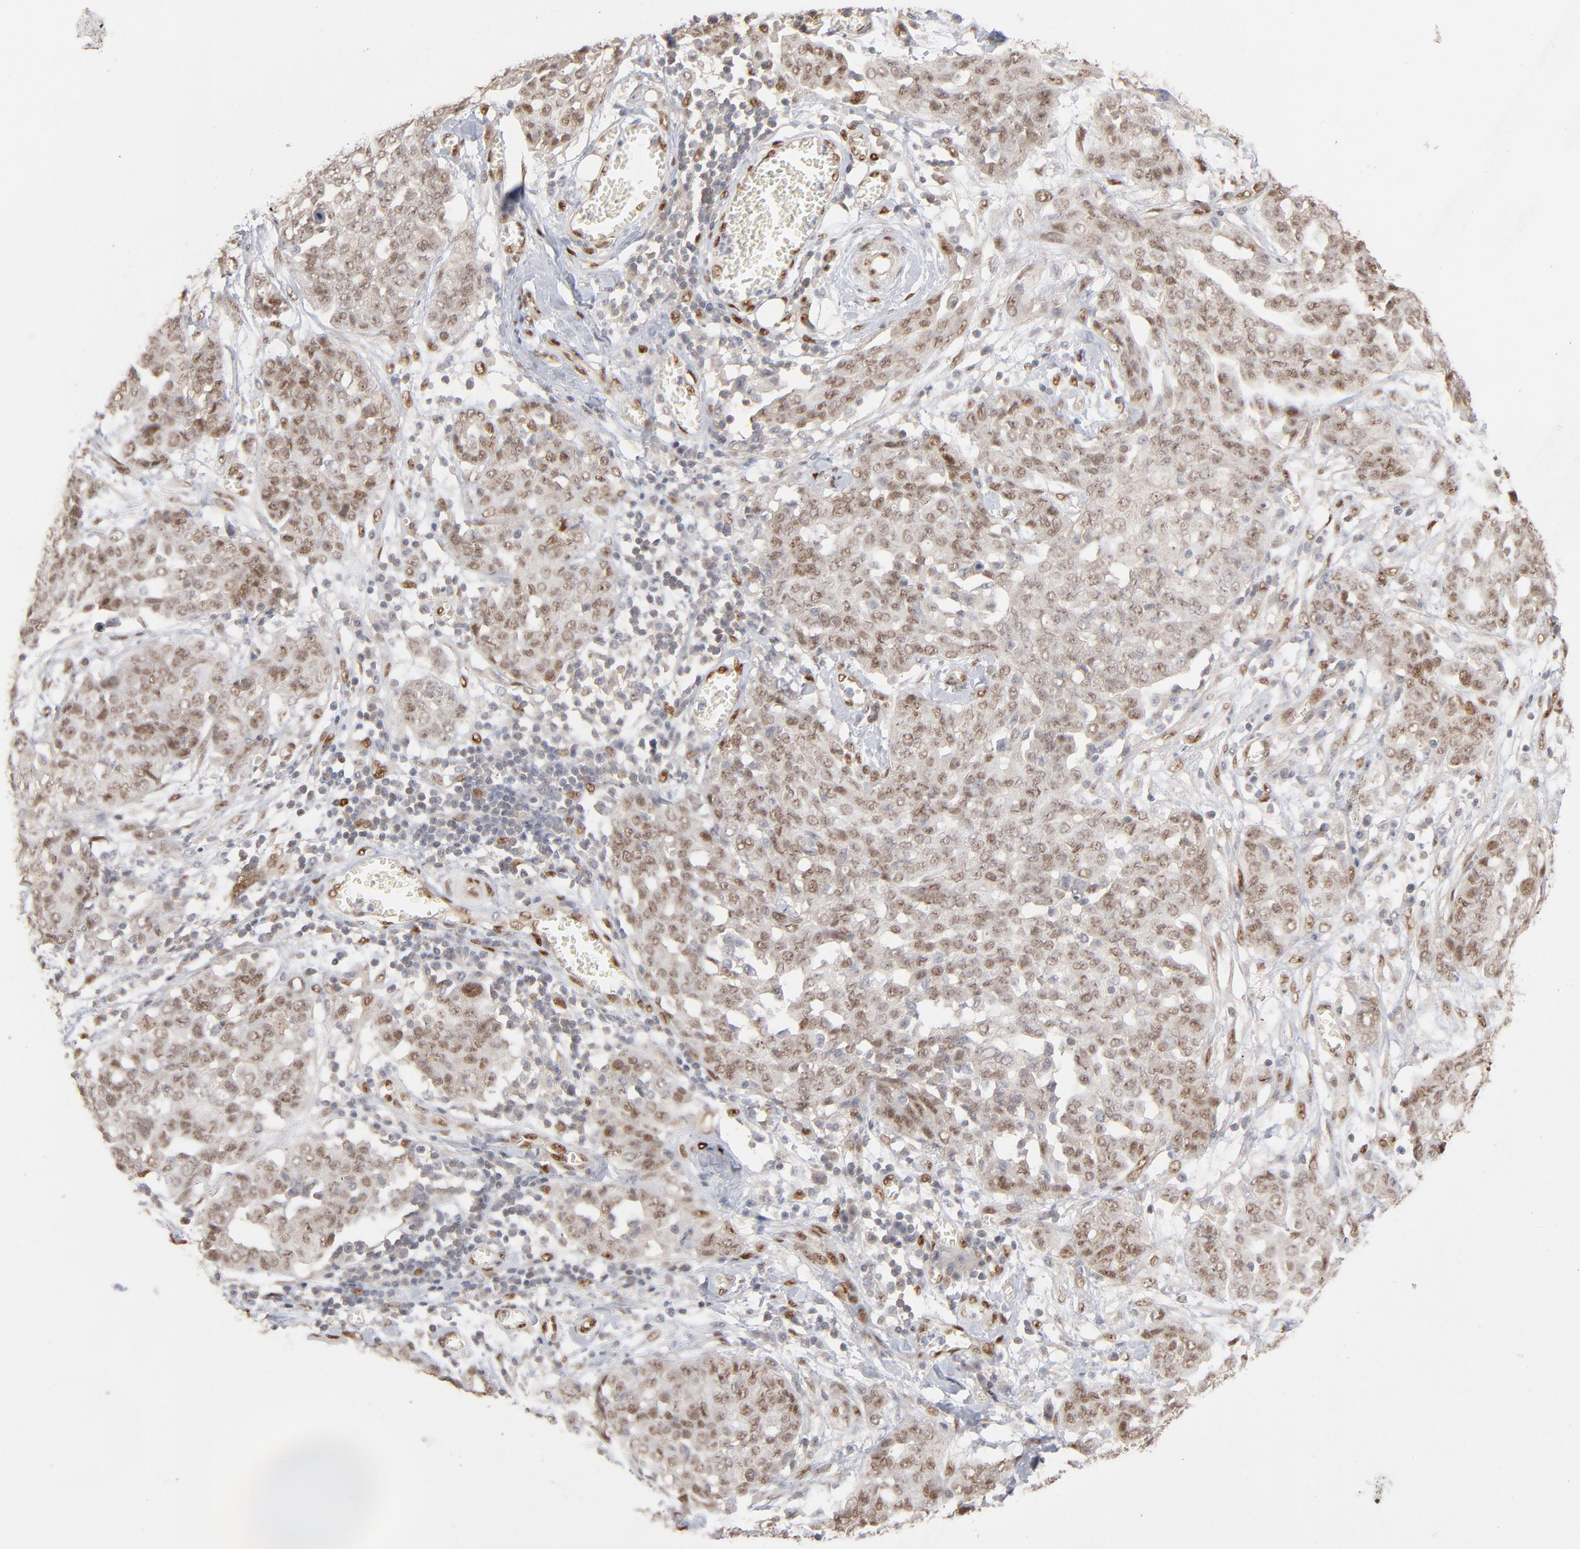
{"staining": {"intensity": "weak", "quantity": ">75%", "location": "nuclear"}, "tissue": "ovarian cancer", "cell_type": "Tumor cells", "image_type": "cancer", "snomed": [{"axis": "morphology", "description": "Cystadenocarcinoma, serous, NOS"}, {"axis": "topography", "description": "Soft tissue"}, {"axis": "topography", "description": "Ovary"}], "caption": "About >75% of tumor cells in ovarian serous cystadenocarcinoma show weak nuclear protein expression as visualized by brown immunohistochemical staining.", "gene": "NFIB", "patient": {"sex": "female", "age": 57}}